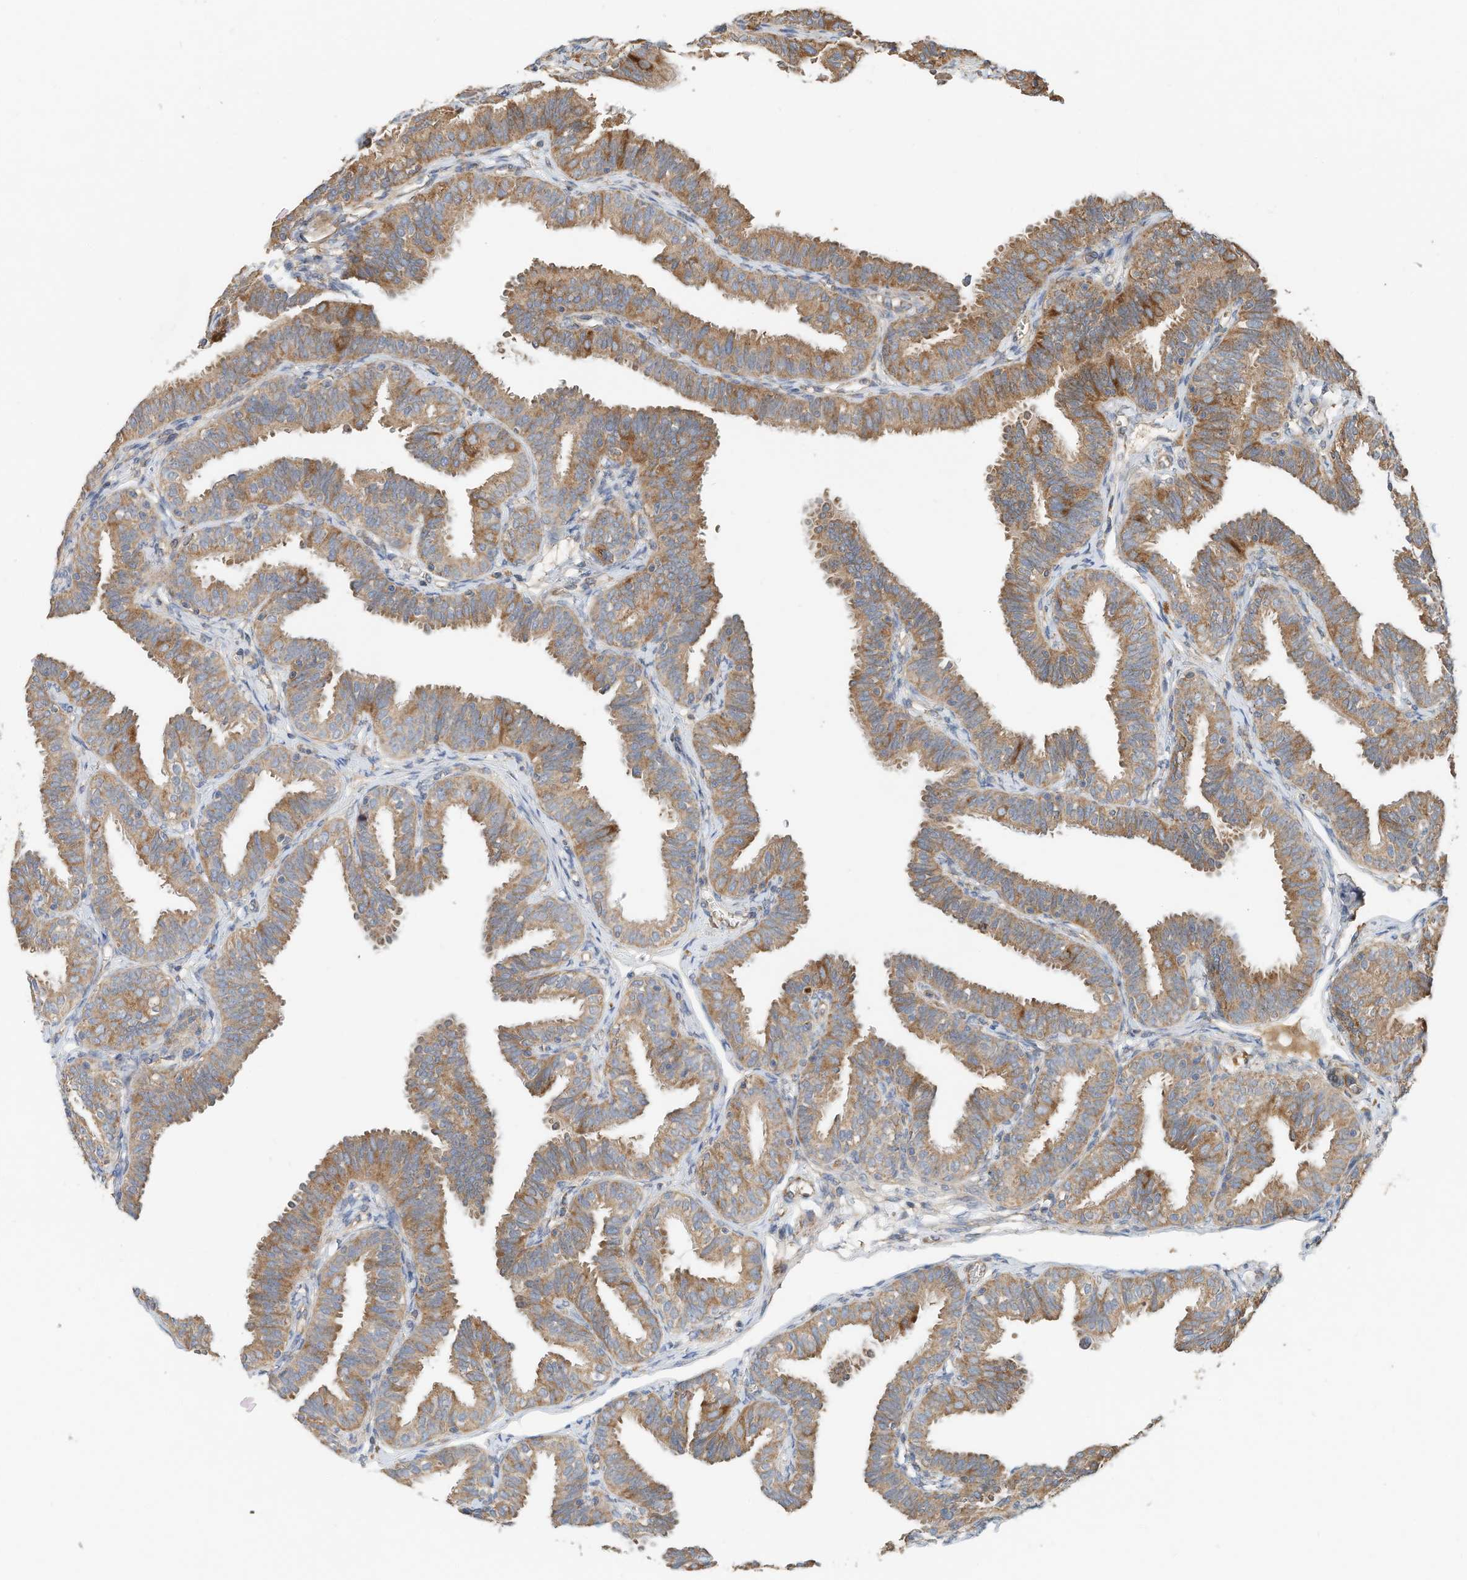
{"staining": {"intensity": "moderate", "quantity": ">75%", "location": "cytoplasmic/membranous"}, "tissue": "fallopian tube", "cell_type": "Glandular cells", "image_type": "normal", "snomed": [{"axis": "morphology", "description": "Normal tissue, NOS"}, {"axis": "topography", "description": "Fallopian tube"}], "caption": "Moderate cytoplasmic/membranous positivity for a protein is present in approximately >75% of glandular cells of benign fallopian tube using immunohistochemistry (IHC).", "gene": "CPAMD8", "patient": {"sex": "female", "age": 35}}